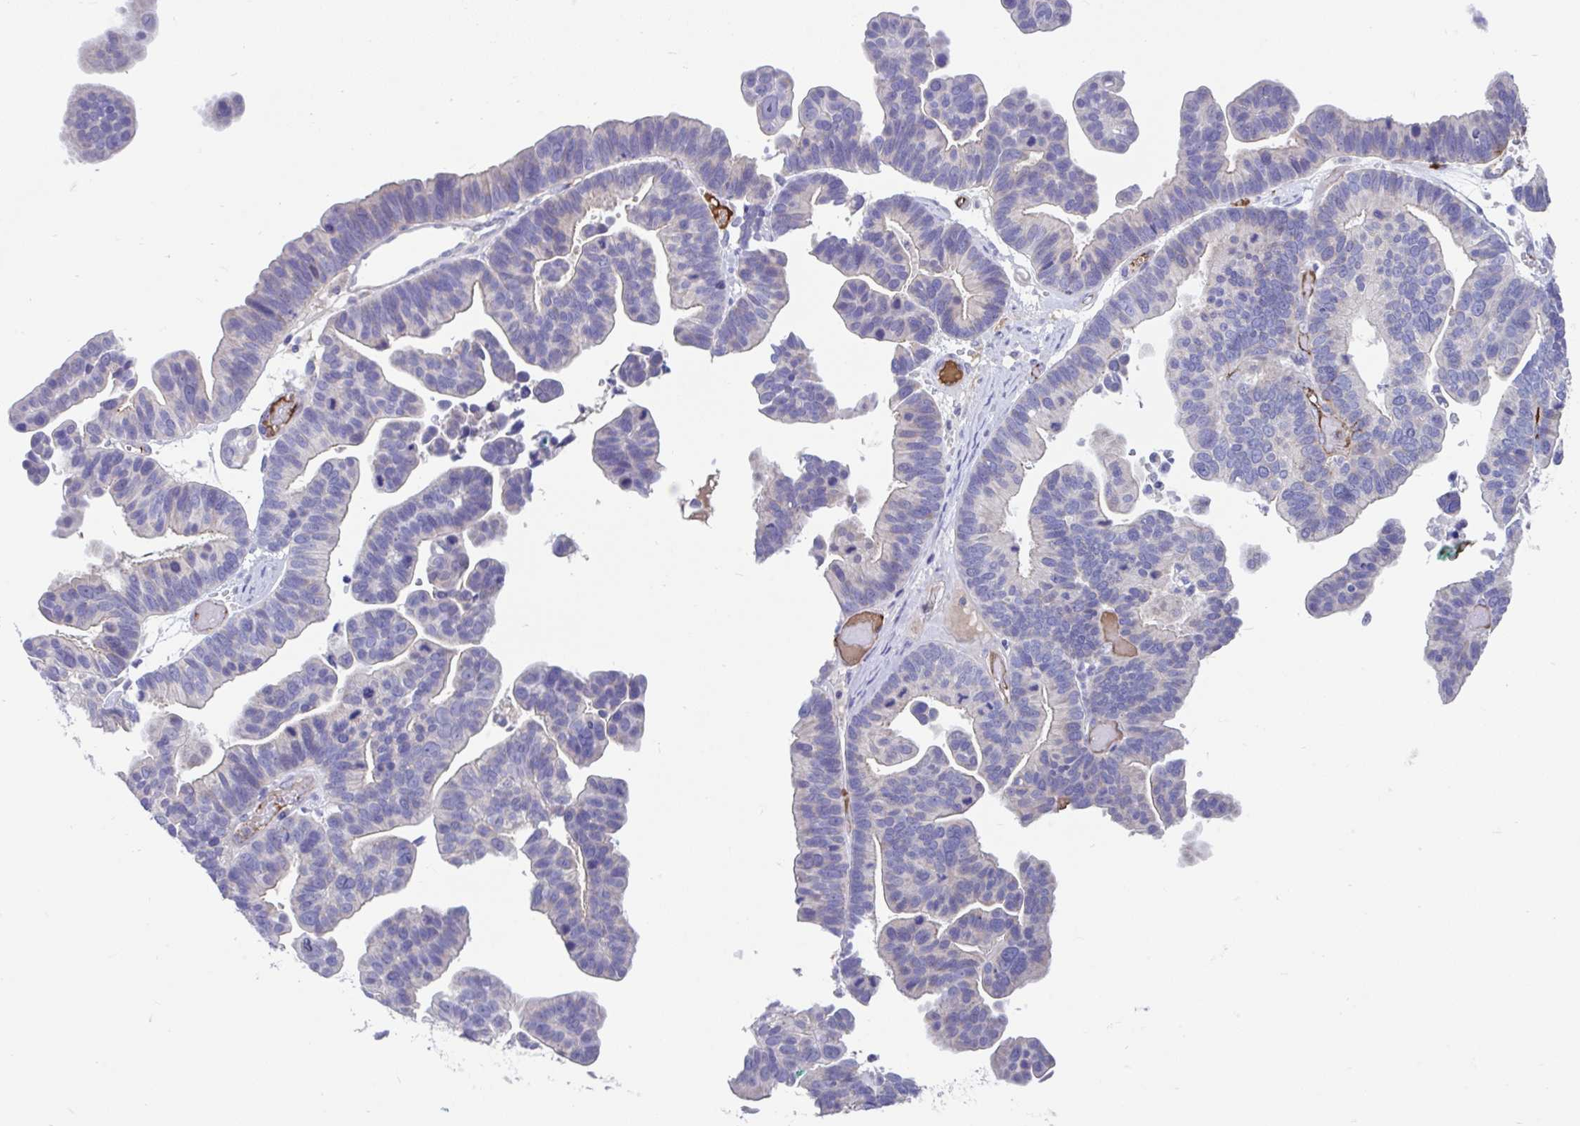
{"staining": {"intensity": "negative", "quantity": "none", "location": "none"}, "tissue": "ovarian cancer", "cell_type": "Tumor cells", "image_type": "cancer", "snomed": [{"axis": "morphology", "description": "Cystadenocarcinoma, serous, NOS"}, {"axis": "topography", "description": "Ovary"}], "caption": "Ovarian cancer (serous cystadenocarcinoma) was stained to show a protein in brown. There is no significant positivity in tumor cells.", "gene": "CCSAP", "patient": {"sex": "female", "age": 56}}